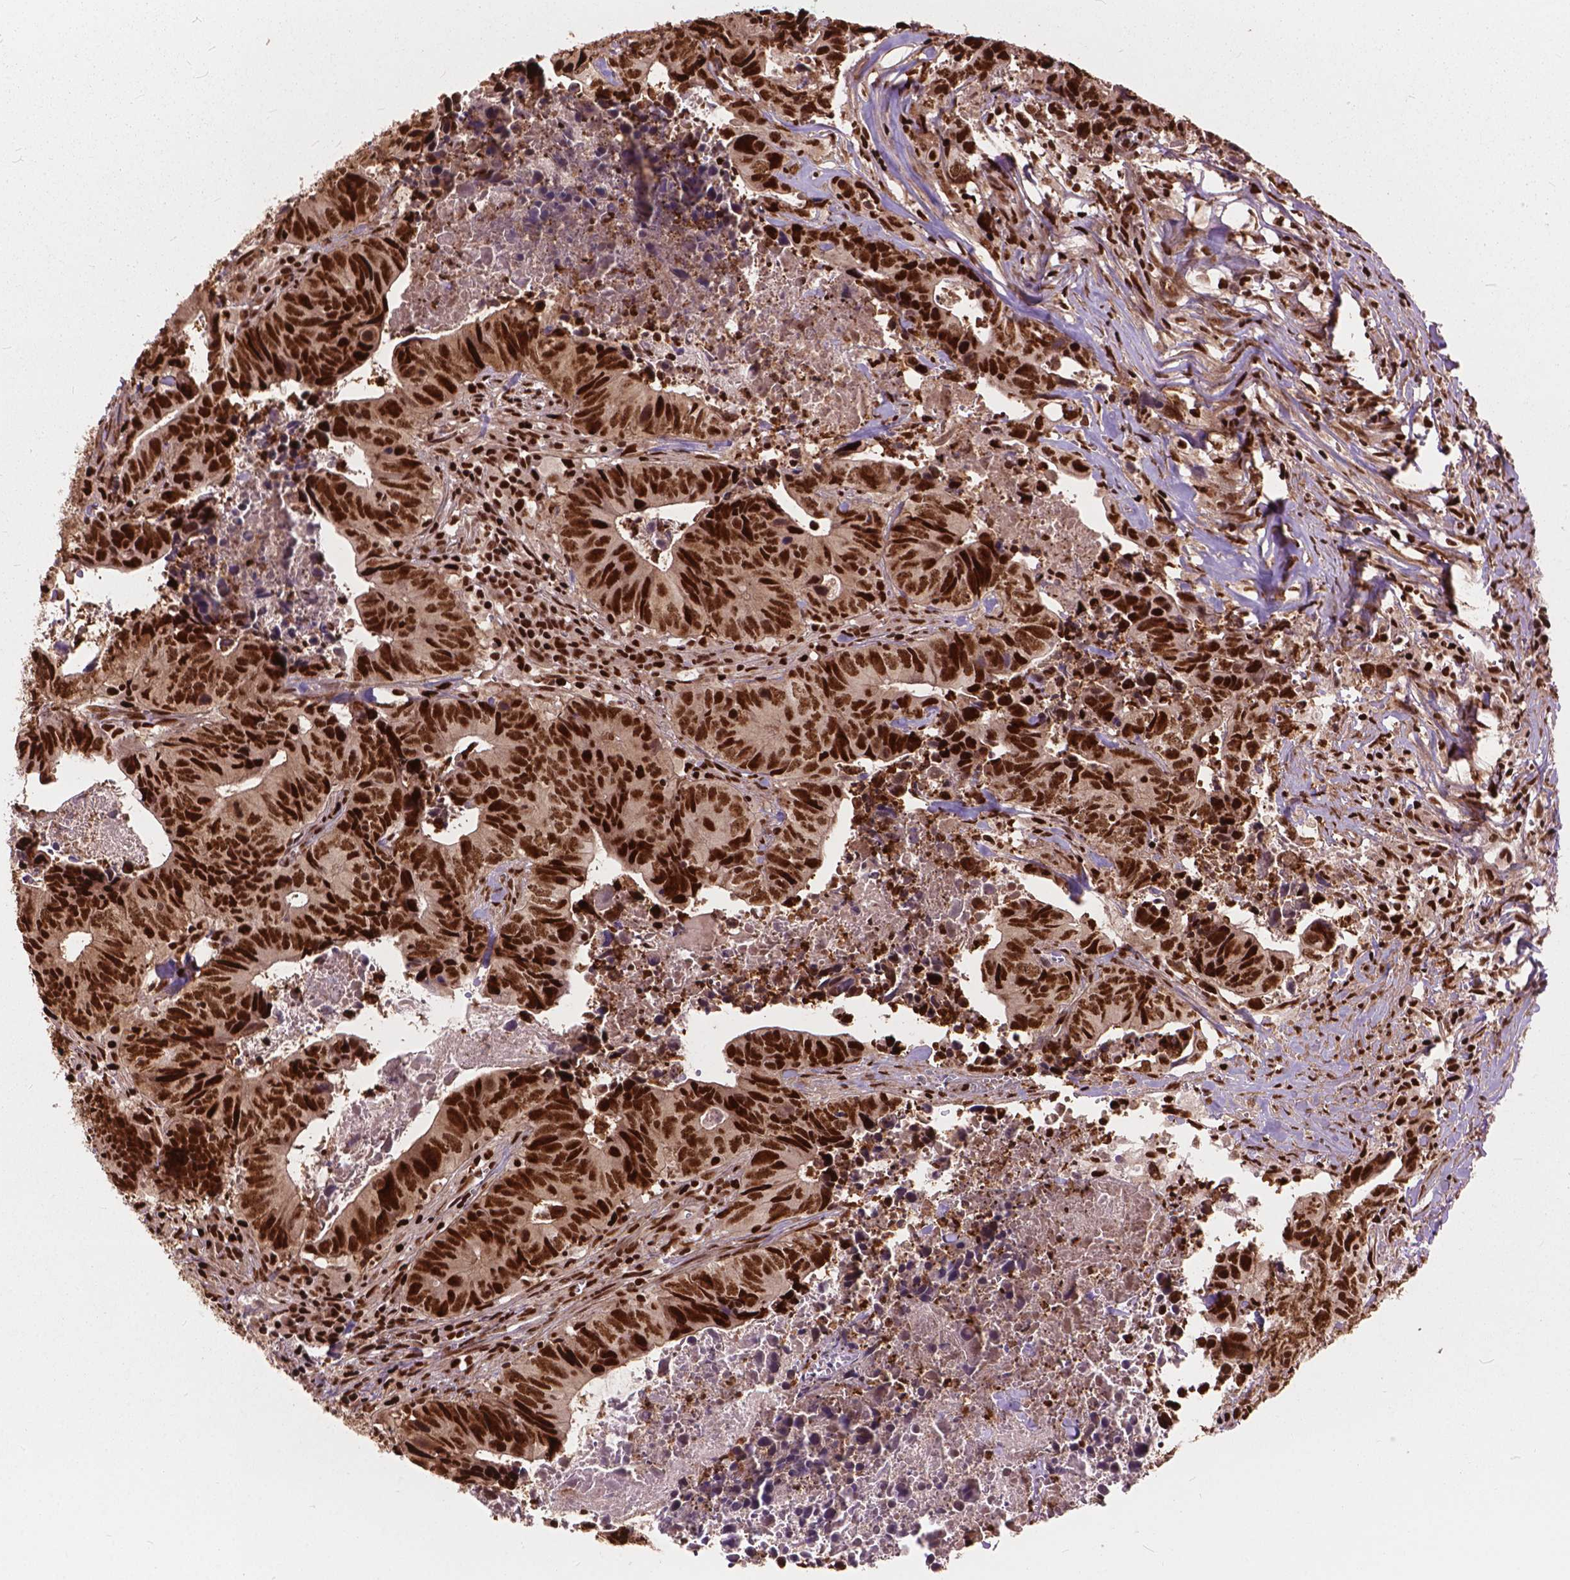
{"staining": {"intensity": "strong", "quantity": ">75%", "location": "nuclear"}, "tissue": "colorectal cancer", "cell_type": "Tumor cells", "image_type": "cancer", "snomed": [{"axis": "morphology", "description": "Adenocarcinoma, NOS"}, {"axis": "topography", "description": "Colon"}], "caption": "Colorectal adenocarcinoma stained for a protein demonstrates strong nuclear positivity in tumor cells. The staining is performed using DAB (3,3'-diaminobenzidine) brown chromogen to label protein expression. The nuclei are counter-stained blue using hematoxylin.", "gene": "ANP32B", "patient": {"sex": "female", "age": 82}}